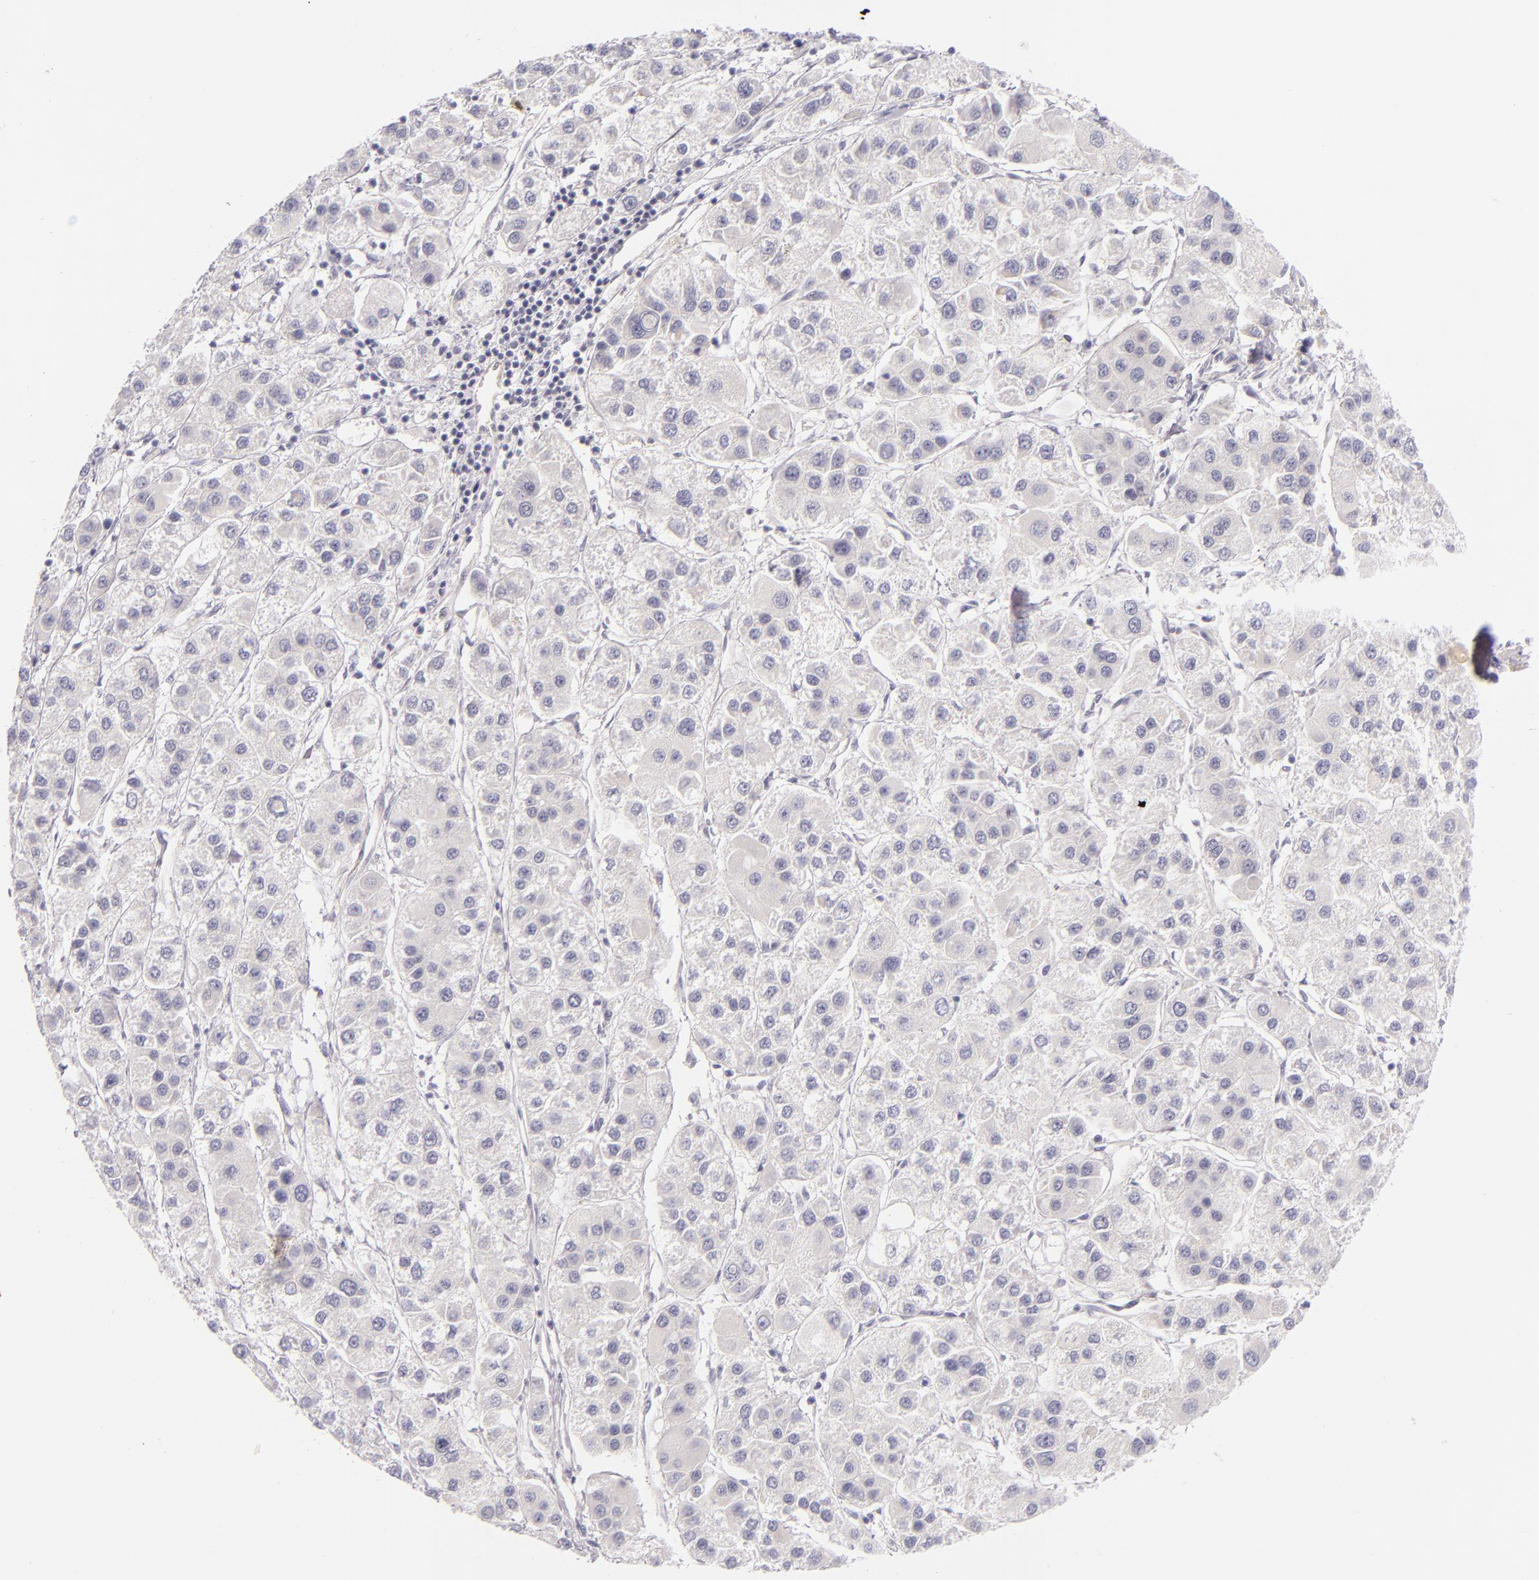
{"staining": {"intensity": "negative", "quantity": "none", "location": "none"}, "tissue": "liver cancer", "cell_type": "Tumor cells", "image_type": "cancer", "snomed": [{"axis": "morphology", "description": "Carcinoma, Hepatocellular, NOS"}, {"axis": "topography", "description": "Liver"}], "caption": "Histopathology image shows no significant protein expression in tumor cells of liver cancer.", "gene": "BCL3", "patient": {"sex": "female", "age": 85}}